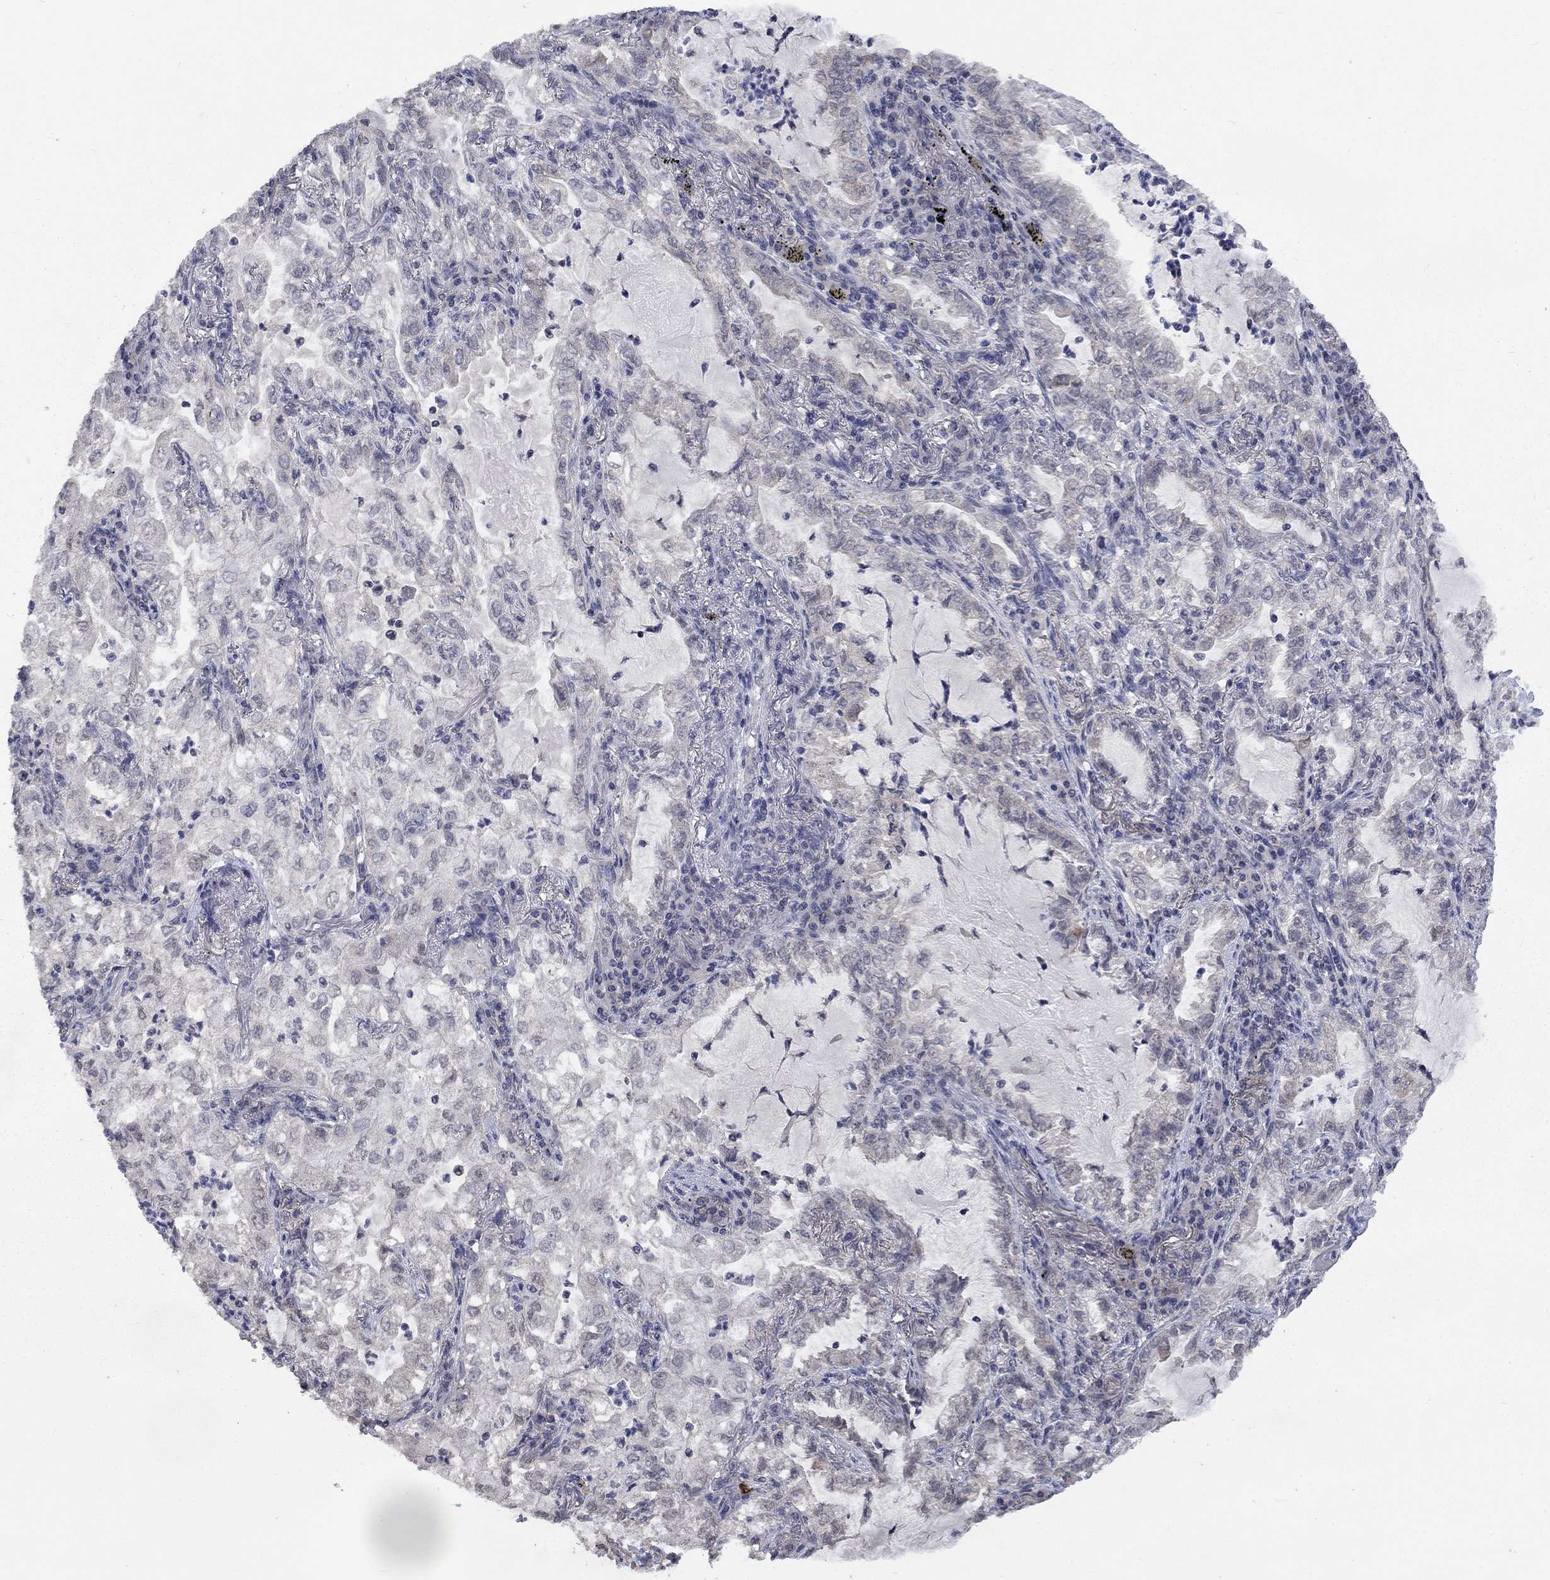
{"staining": {"intensity": "negative", "quantity": "none", "location": "none"}, "tissue": "lung cancer", "cell_type": "Tumor cells", "image_type": "cancer", "snomed": [{"axis": "morphology", "description": "Adenocarcinoma, NOS"}, {"axis": "topography", "description": "Lung"}], "caption": "This micrograph is of lung cancer (adenocarcinoma) stained with IHC to label a protein in brown with the nuclei are counter-stained blue. There is no expression in tumor cells.", "gene": "SPATA33", "patient": {"sex": "female", "age": 73}}